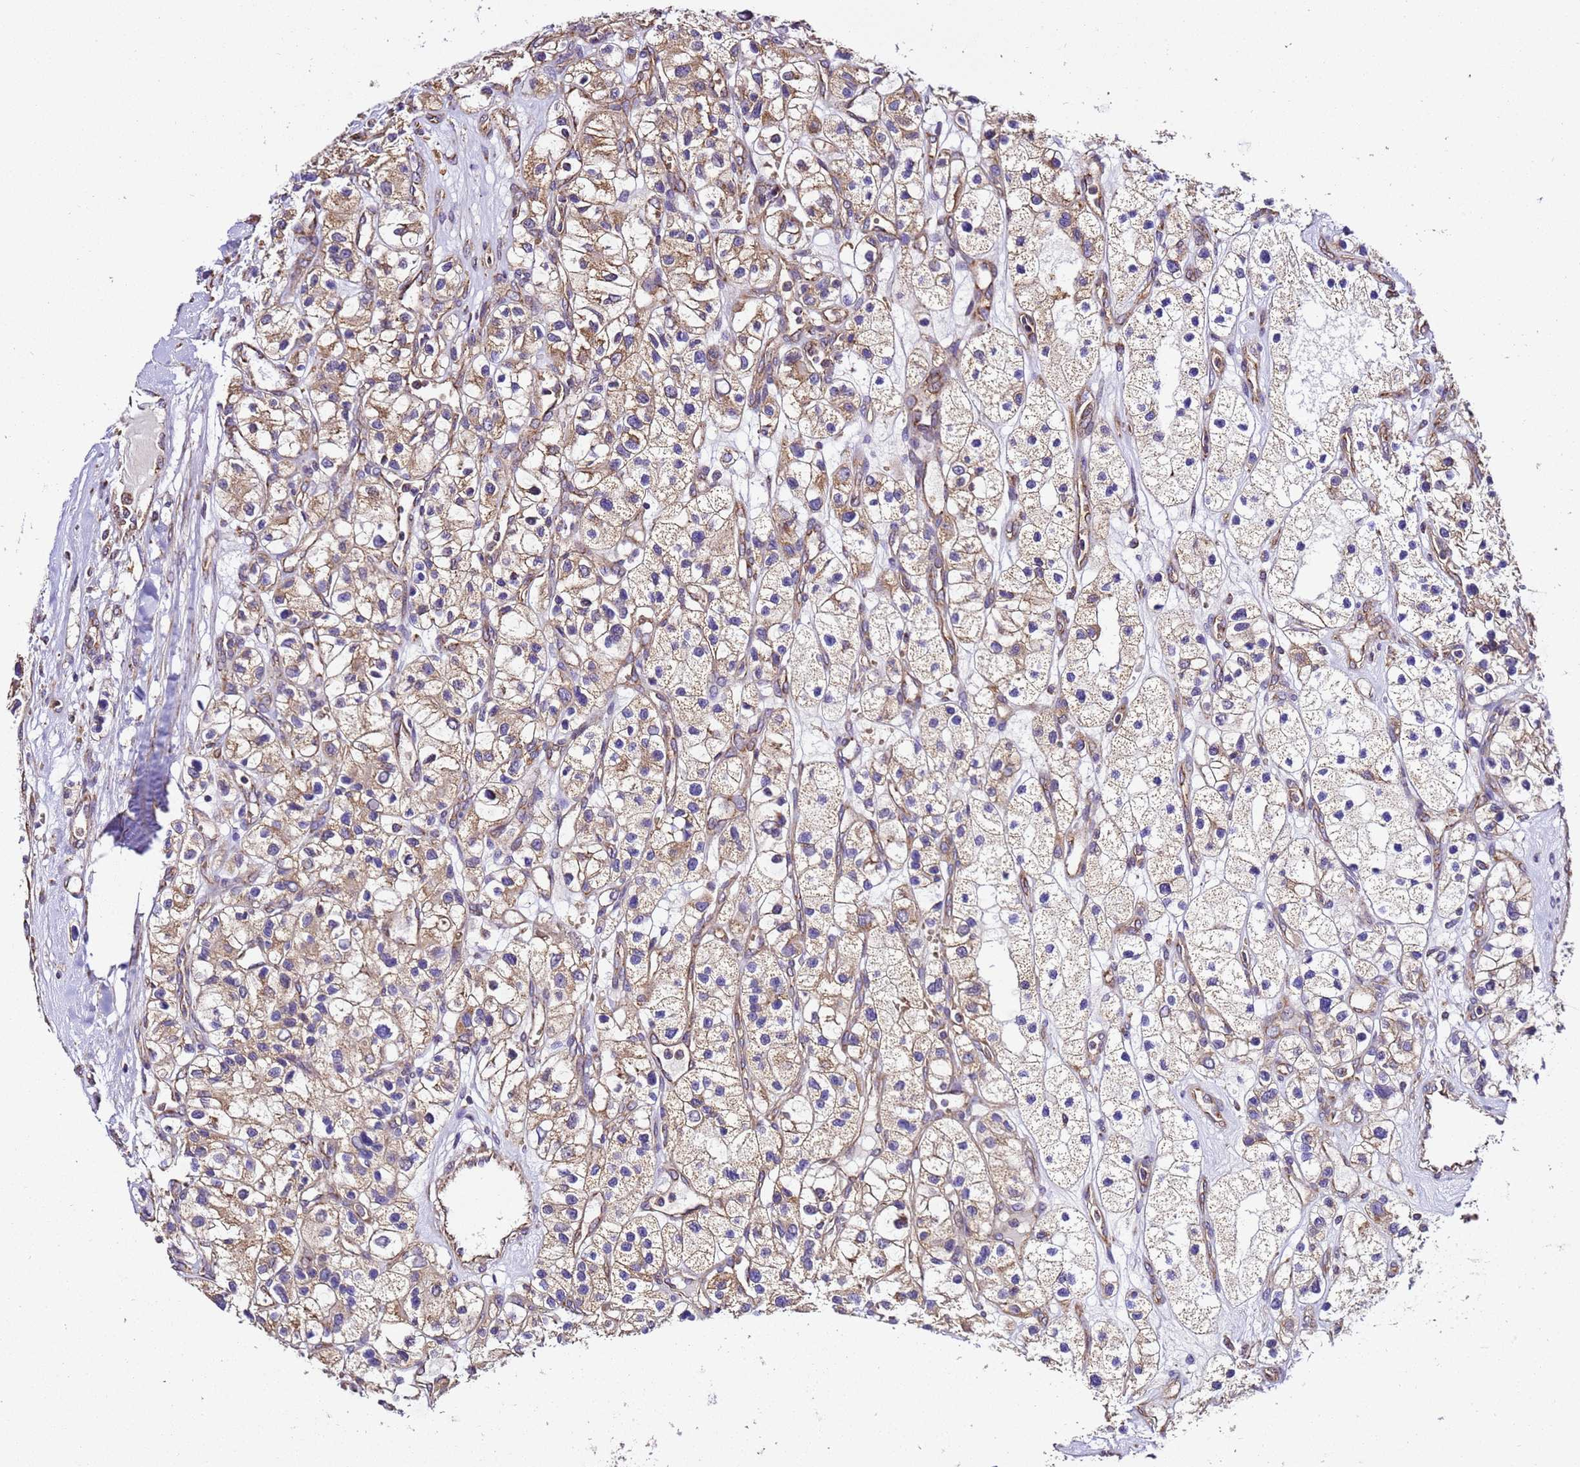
{"staining": {"intensity": "moderate", "quantity": "25%-75%", "location": "cytoplasmic/membranous"}, "tissue": "renal cancer", "cell_type": "Tumor cells", "image_type": "cancer", "snomed": [{"axis": "morphology", "description": "Adenocarcinoma, NOS"}, {"axis": "topography", "description": "Kidney"}], "caption": "Immunohistochemistry (IHC) photomicrograph of adenocarcinoma (renal) stained for a protein (brown), which demonstrates medium levels of moderate cytoplasmic/membranous positivity in about 25%-75% of tumor cells.", "gene": "LRRIQ1", "patient": {"sex": "female", "age": 57}}